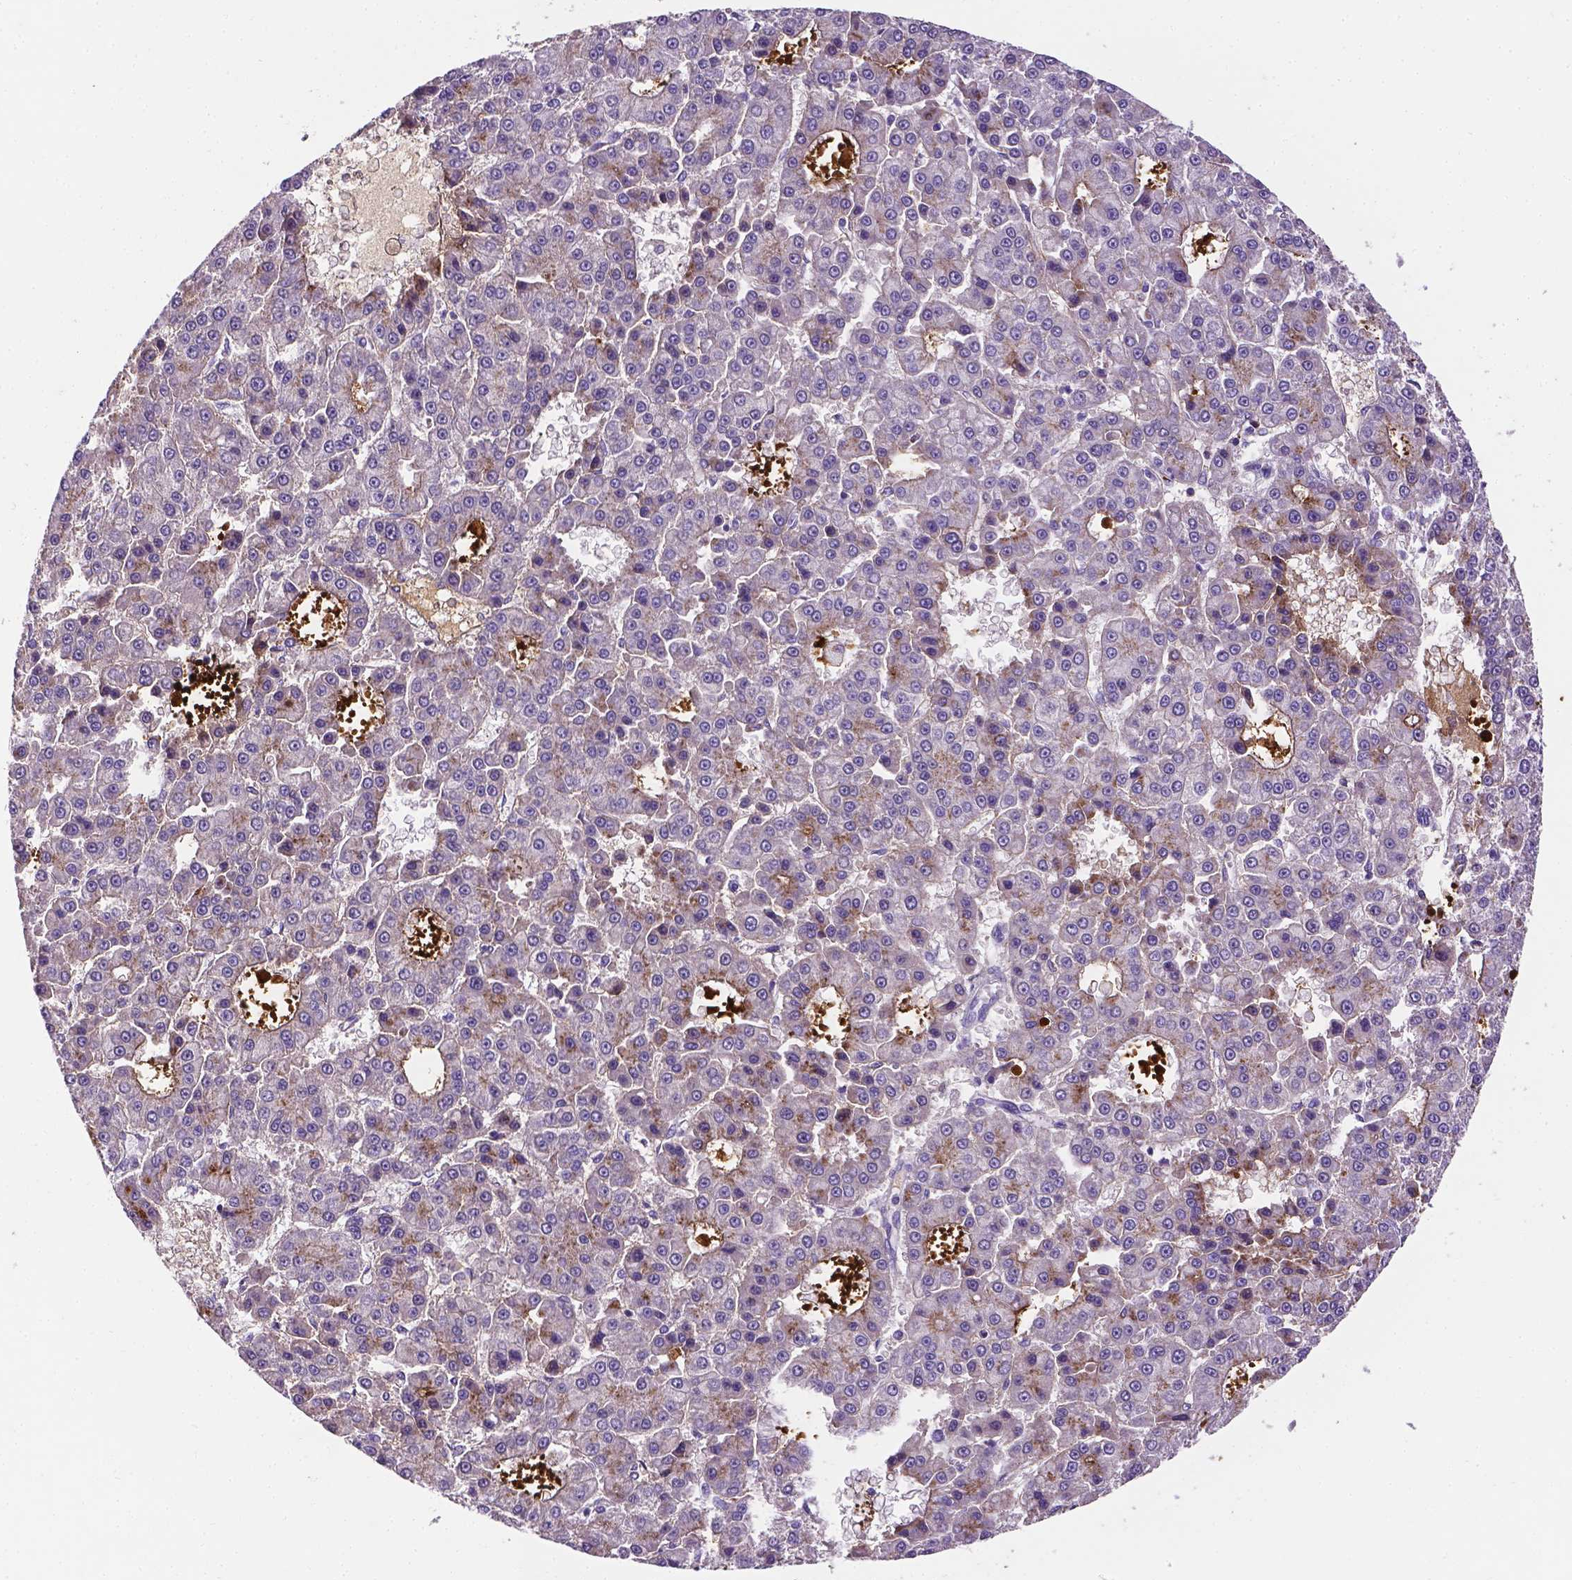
{"staining": {"intensity": "weak", "quantity": "<25%", "location": "cytoplasmic/membranous"}, "tissue": "liver cancer", "cell_type": "Tumor cells", "image_type": "cancer", "snomed": [{"axis": "morphology", "description": "Carcinoma, Hepatocellular, NOS"}, {"axis": "topography", "description": "Liver"}], "caption": "A histopathology image of human liver hepatocellular carcinoma is negative for staining in tumor cells.", "gene": "APOE", "patient": {"sex": "male", "age": 70}}